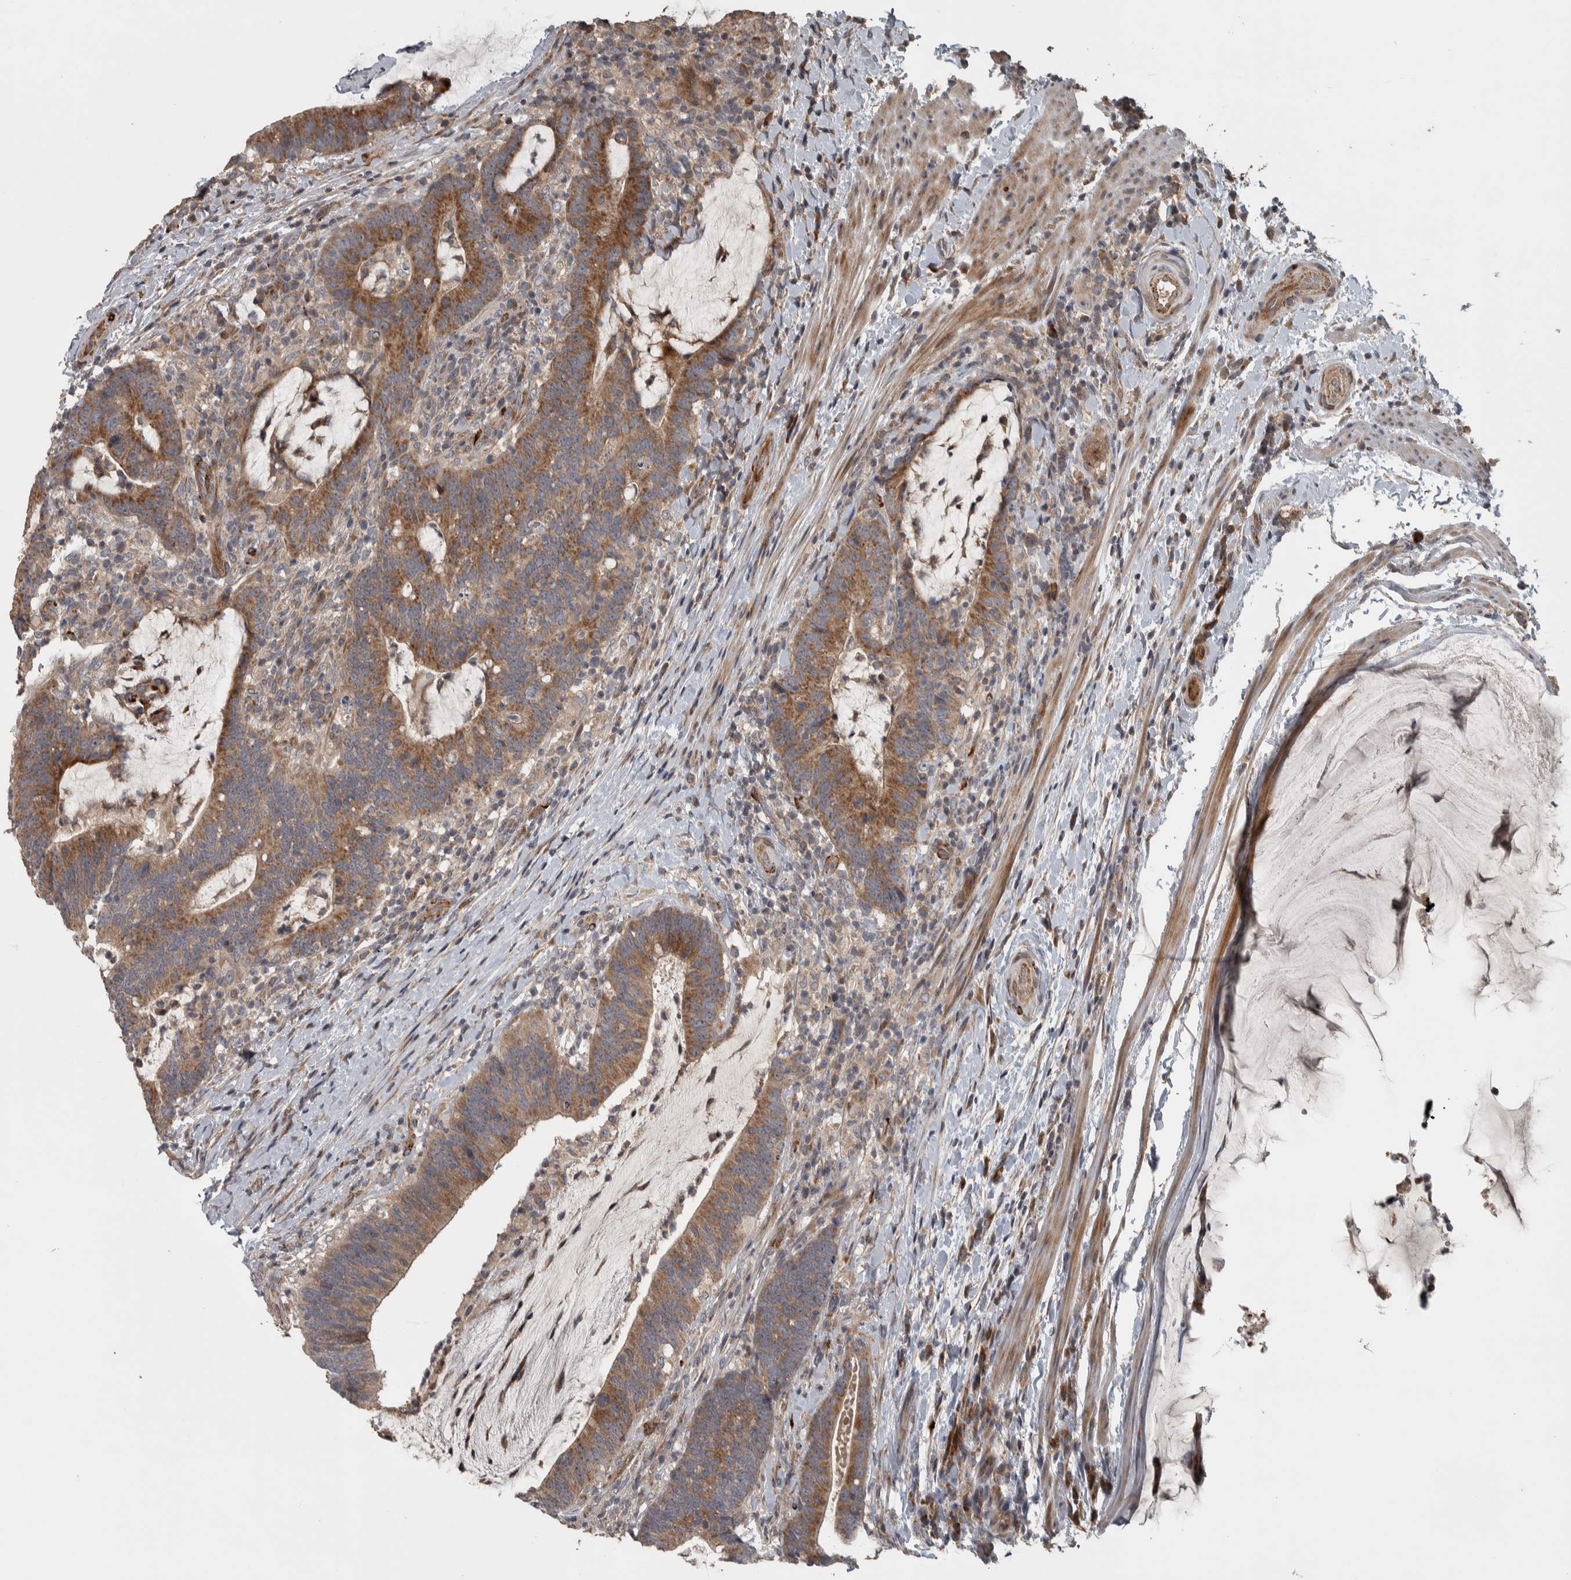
{"staining": {"intensity": "moderate", "quantity": ">75%", "location": "cytoplasmic/membranous"}, "tissue": "colorectal cancer", "cell_type": "Tumor cells", "image_type": "cancer", "snomed": [{"axis": "morphology", "description": "Adenocarcinoma, NOS"}, {"axis": "topography", "description": "Colon"}], "caption": "Immunohistochemical staining of adenocarcinoma (colorectal) shows moderate cytoplasmic/membranous protein staining in about >75% of tumor cells.", "gene": "ERAL1", "patient": {"sex": "female", "age": 66}}